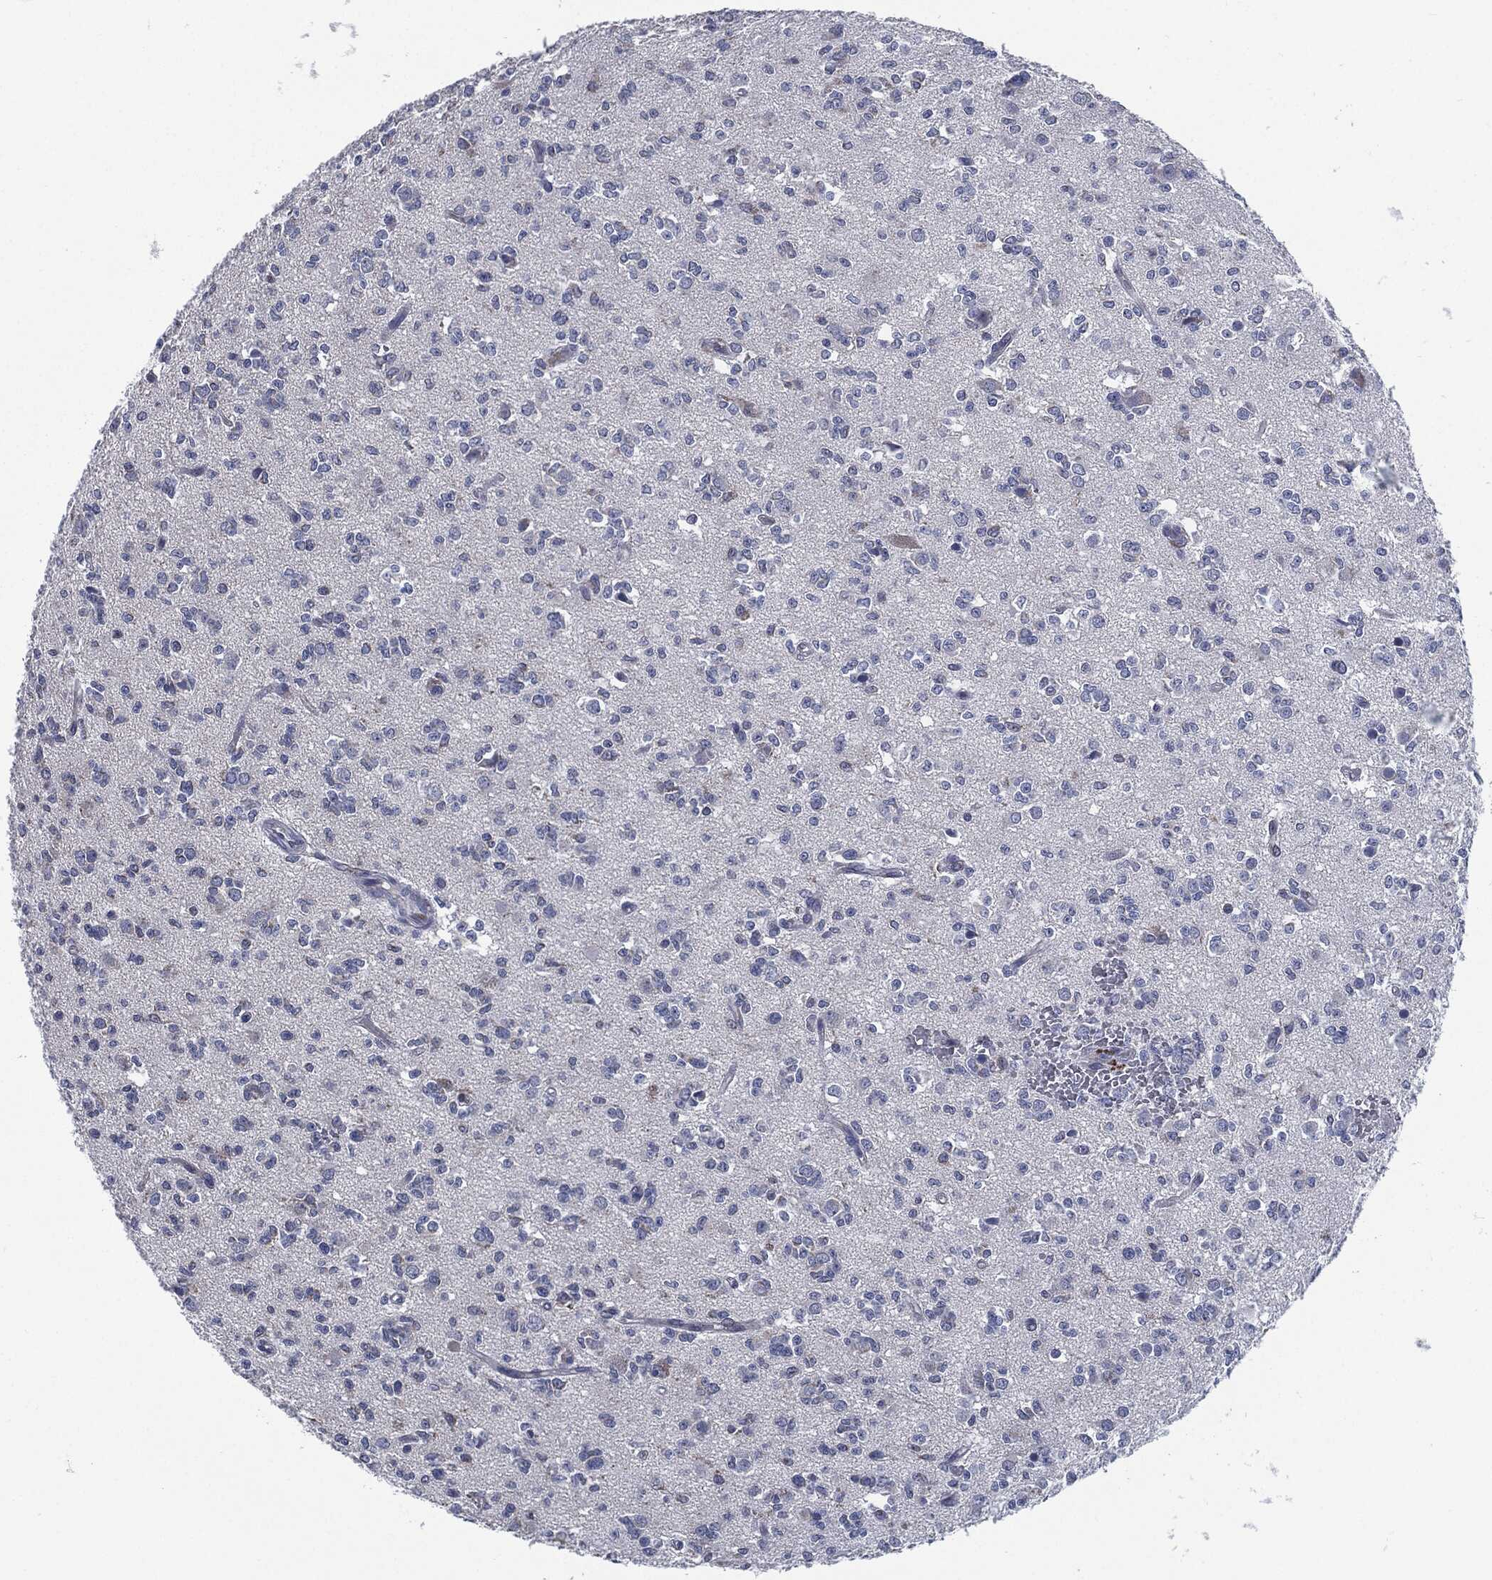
{"staining": {"intensity": "negative", "quantity": "none", "location": "none"}, "tissue": "glioma", "cell_type": "Tumor cells", "image_type": "cancer", "snomed": [{"axis": "morphology", "description": "Glioma, malignant, Low grade"}, {"axis": "topography", "description": "Brain"}], "caption": "An IHC histopathology image of malignant low-grade glioma is shown. There is no staining in tumor cells of malignant low-grade glioma.", "gene": "SIGLEC9", "patient": {"sex": "female", "age": 45}}